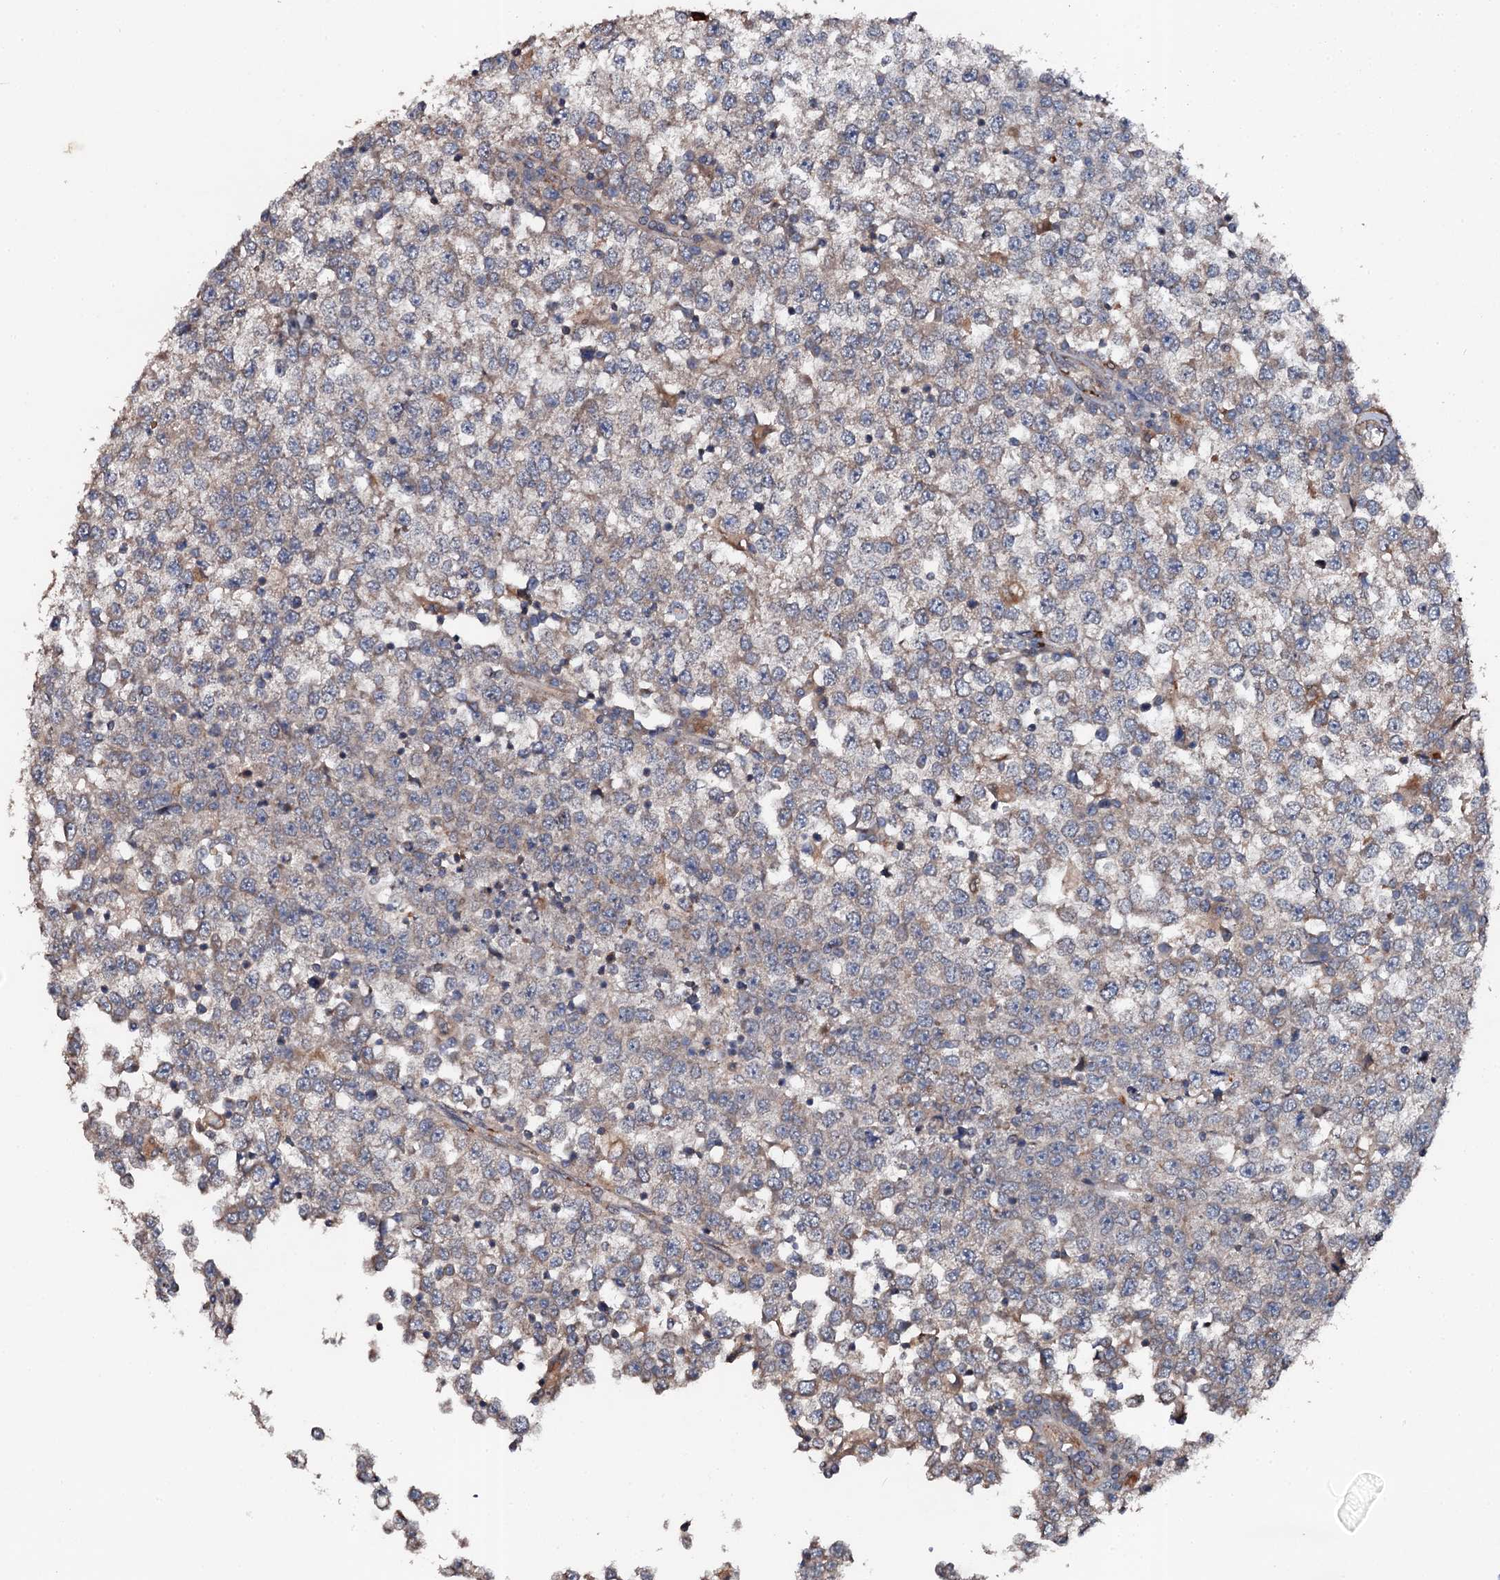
{"staining": {"intensity": "moderate", "quantity": "<25%", "location": "cytoplasmic/membranous"}, "tissue": "testis cancer", "cell_type": "Tumor cells", "image_type": "cancer", "snomed": [{"axis": "morphology", "description": "Seminoma, NOS"}, {"axis": "topography", "description": "Testis"}], "caption": "This micrograph exhibits immunohistochemistry (IHC) staining of seminoma (testis), with low moderate cytoplasmic/membranous staining in approximately <25% of tumor cells.", "gene": "GLCE", "patient": {"sex": "male", "age": 65}}